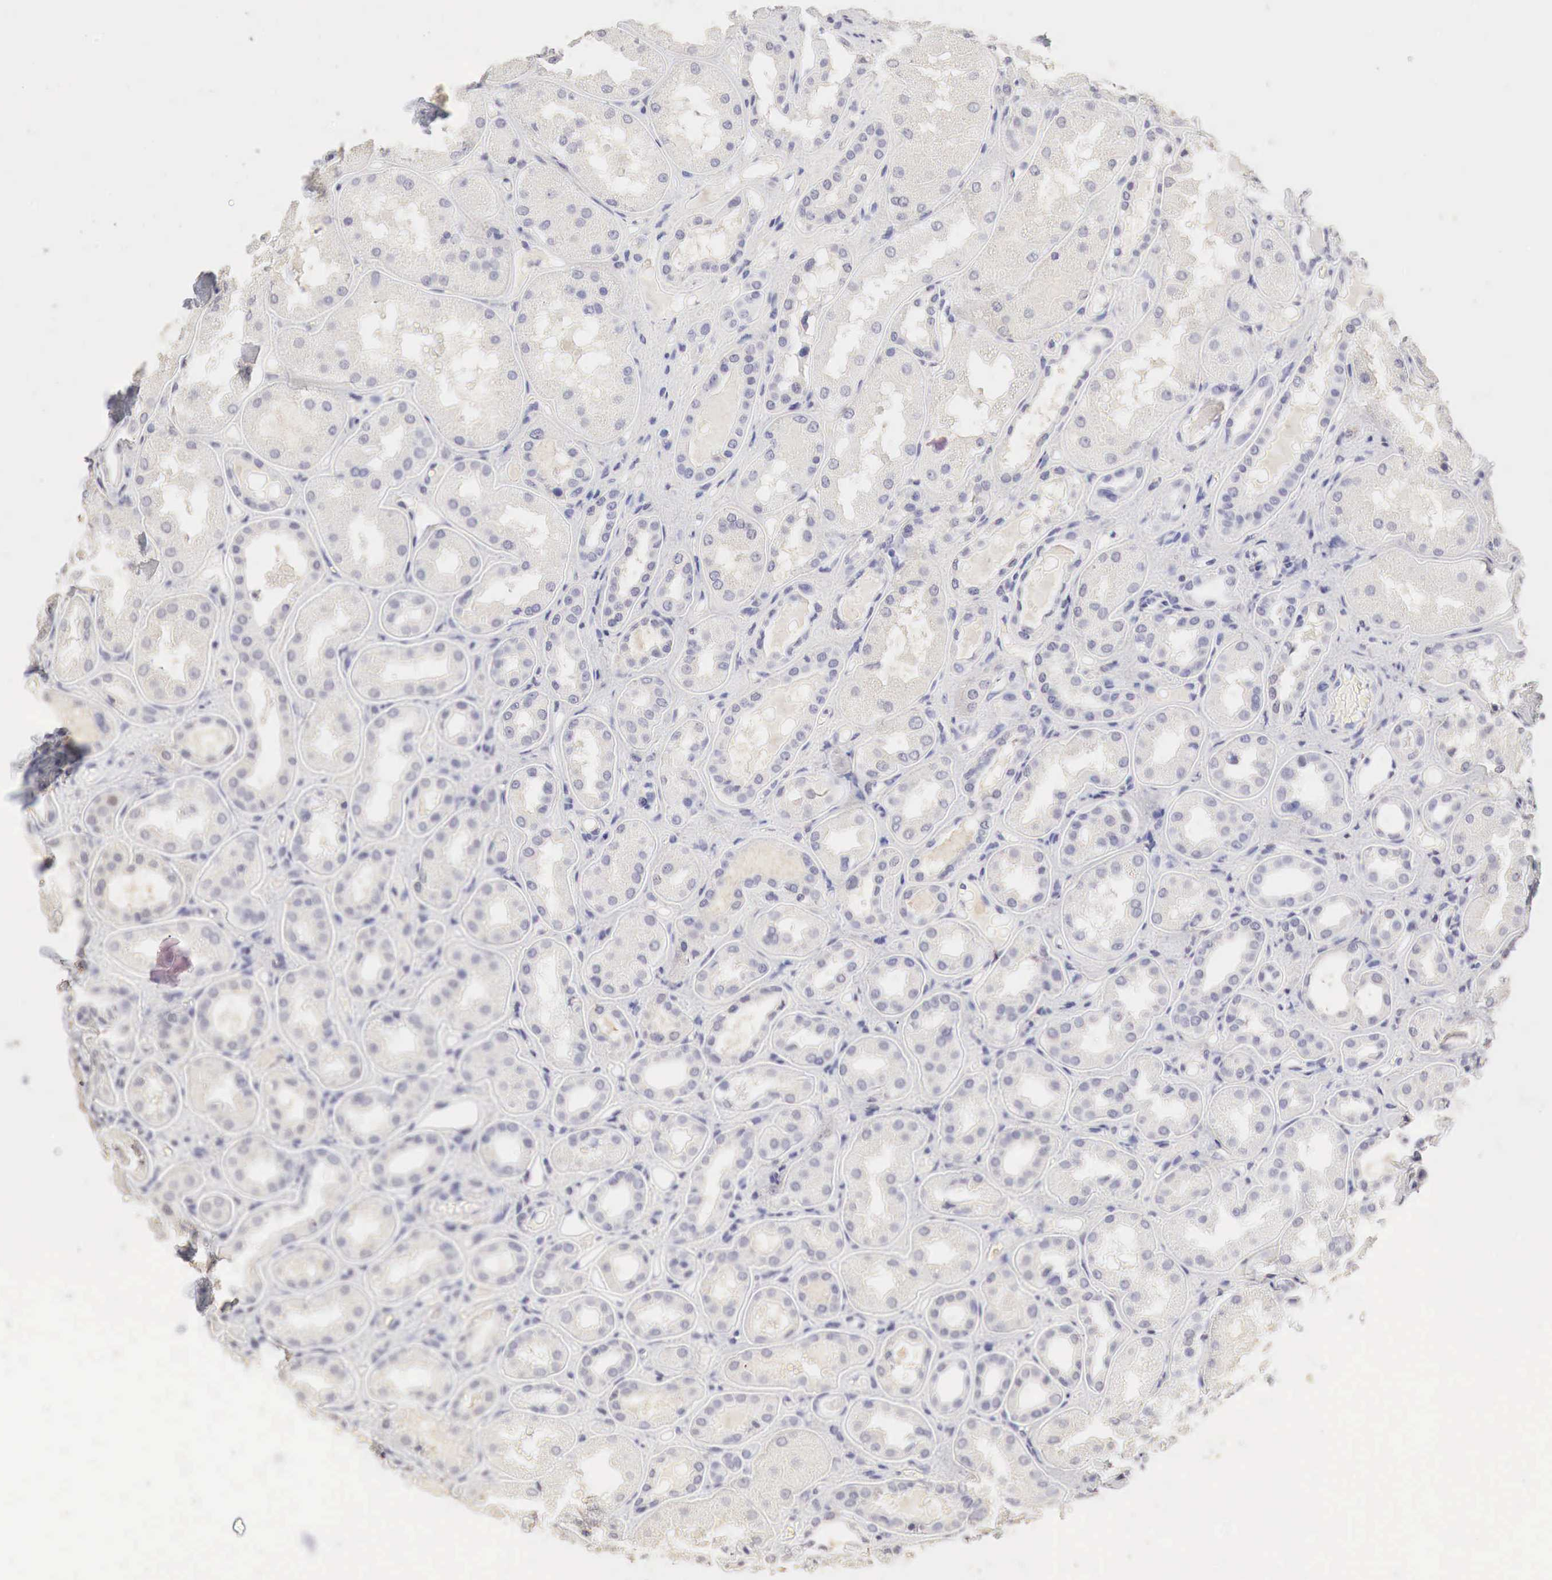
{"staining": {"intensity": "negative", "quantity": "none", "location": "none"}, "tissue": "kidney", "cell_type": "Cells in glomeruli", "image_type": "normal", "snomed": [{"axis": "morphology", "description": "Normal tissue, NOS"}, {"axis": "topography", "description": "Kidney"}], "caption": "High power microscopy micrograph of an immunohistochemistry (IHC) histopathology image of unremarkable kidney, revealing no significant positivity in cells in glomeruli. (Immunohistochemistry (ihc), brightfield microscopy, high magnification).", "gene": "OTC", "patient": {"sex": "male", "age": 36}}